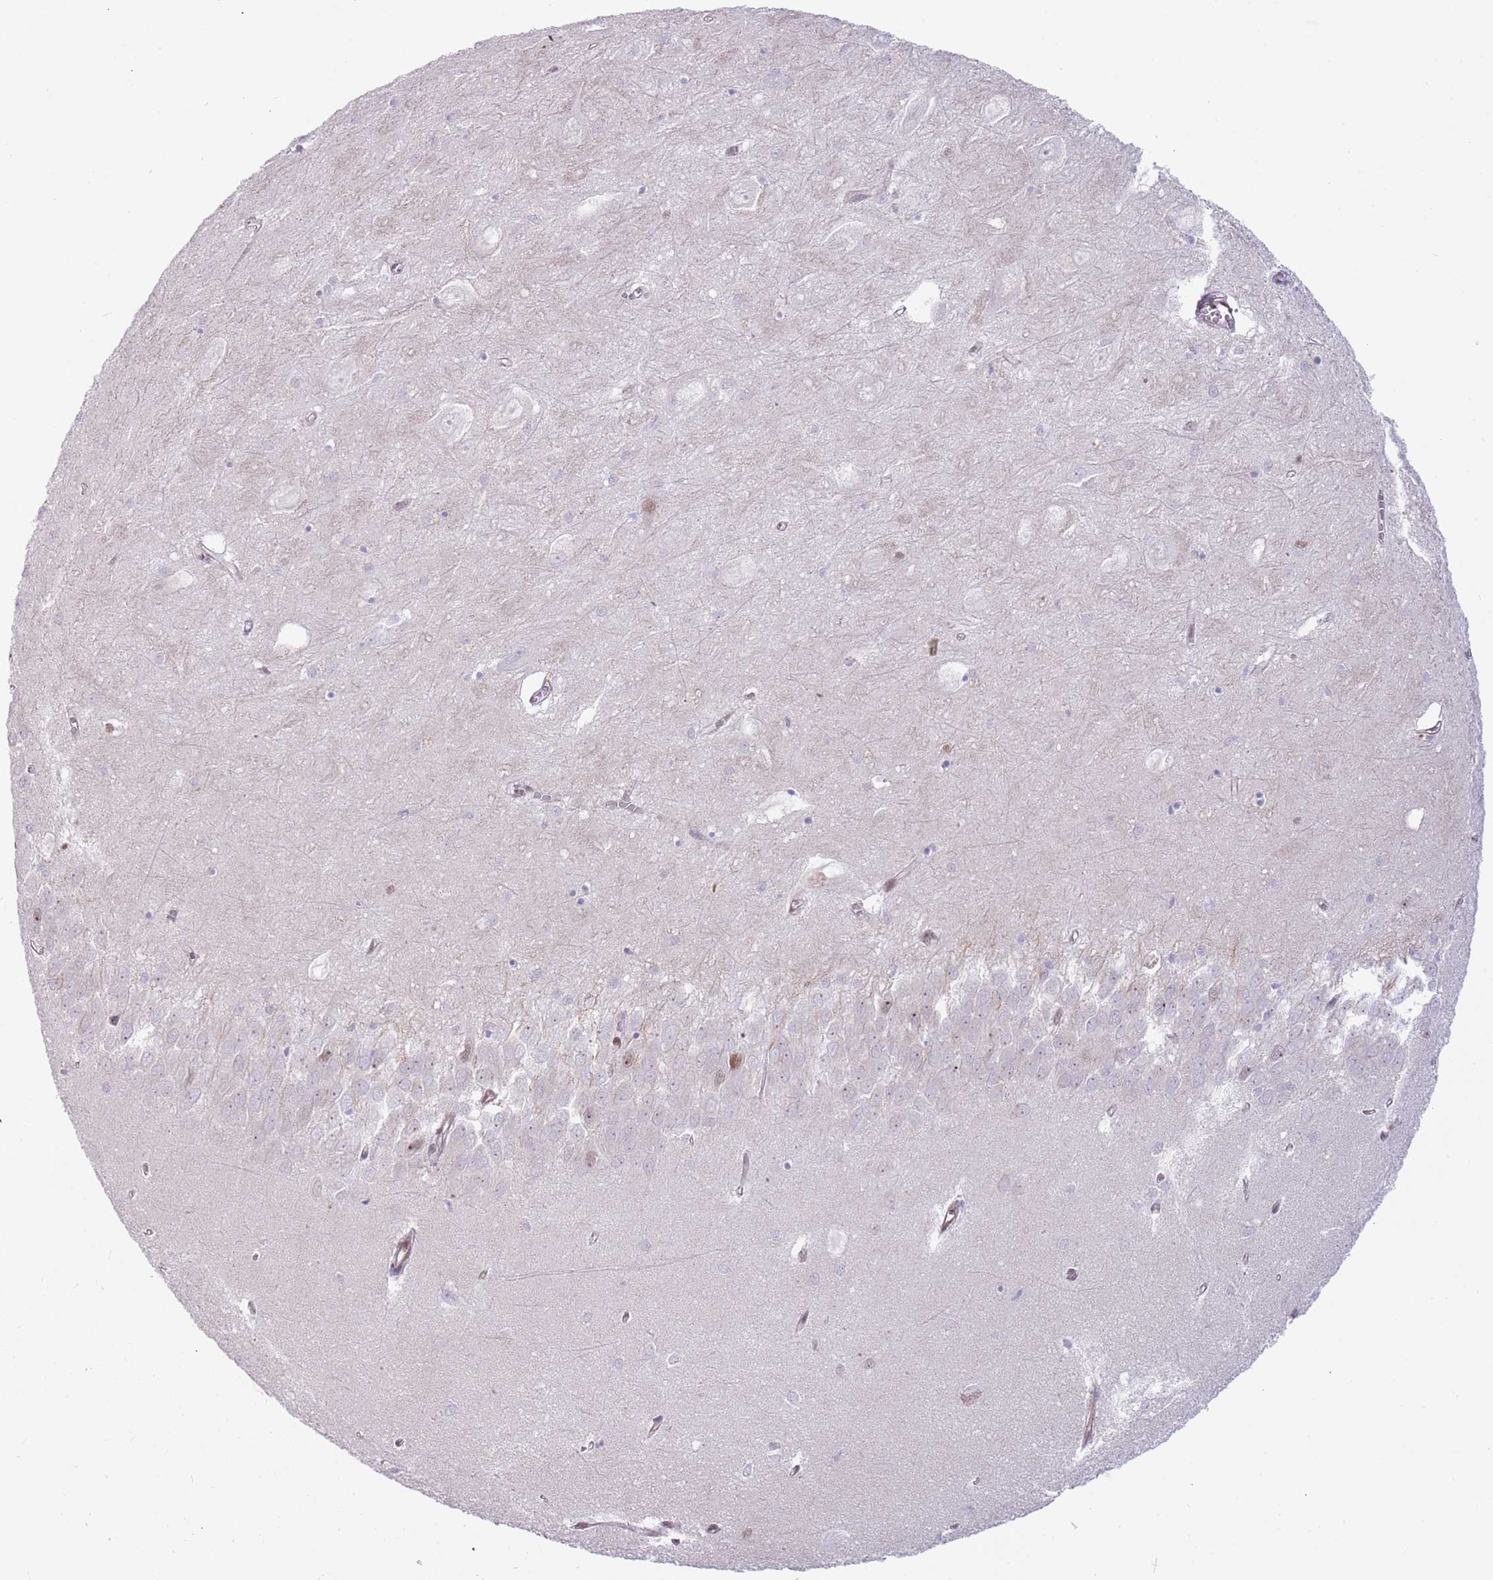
{"staining": {"intensity": "moderate", "quantity": "<25%", "location": "nuclear"}, "tissue": "hippocampus", "cell_type": "Glial cells", "image_type": "normal", "snomed": [{"axis": "morphology", "description": "Normal tissue, NOS"}, {"axis": "topography", "description": "Hippocampus"}], "caption": "The image shows a brown stain indicating the presence of a protein in the nuclear of glial cells in hippocampus. Nuclei are stained in blue.", "gene": "LRMDA", "patient": {"sex": "female", "age": 64}}